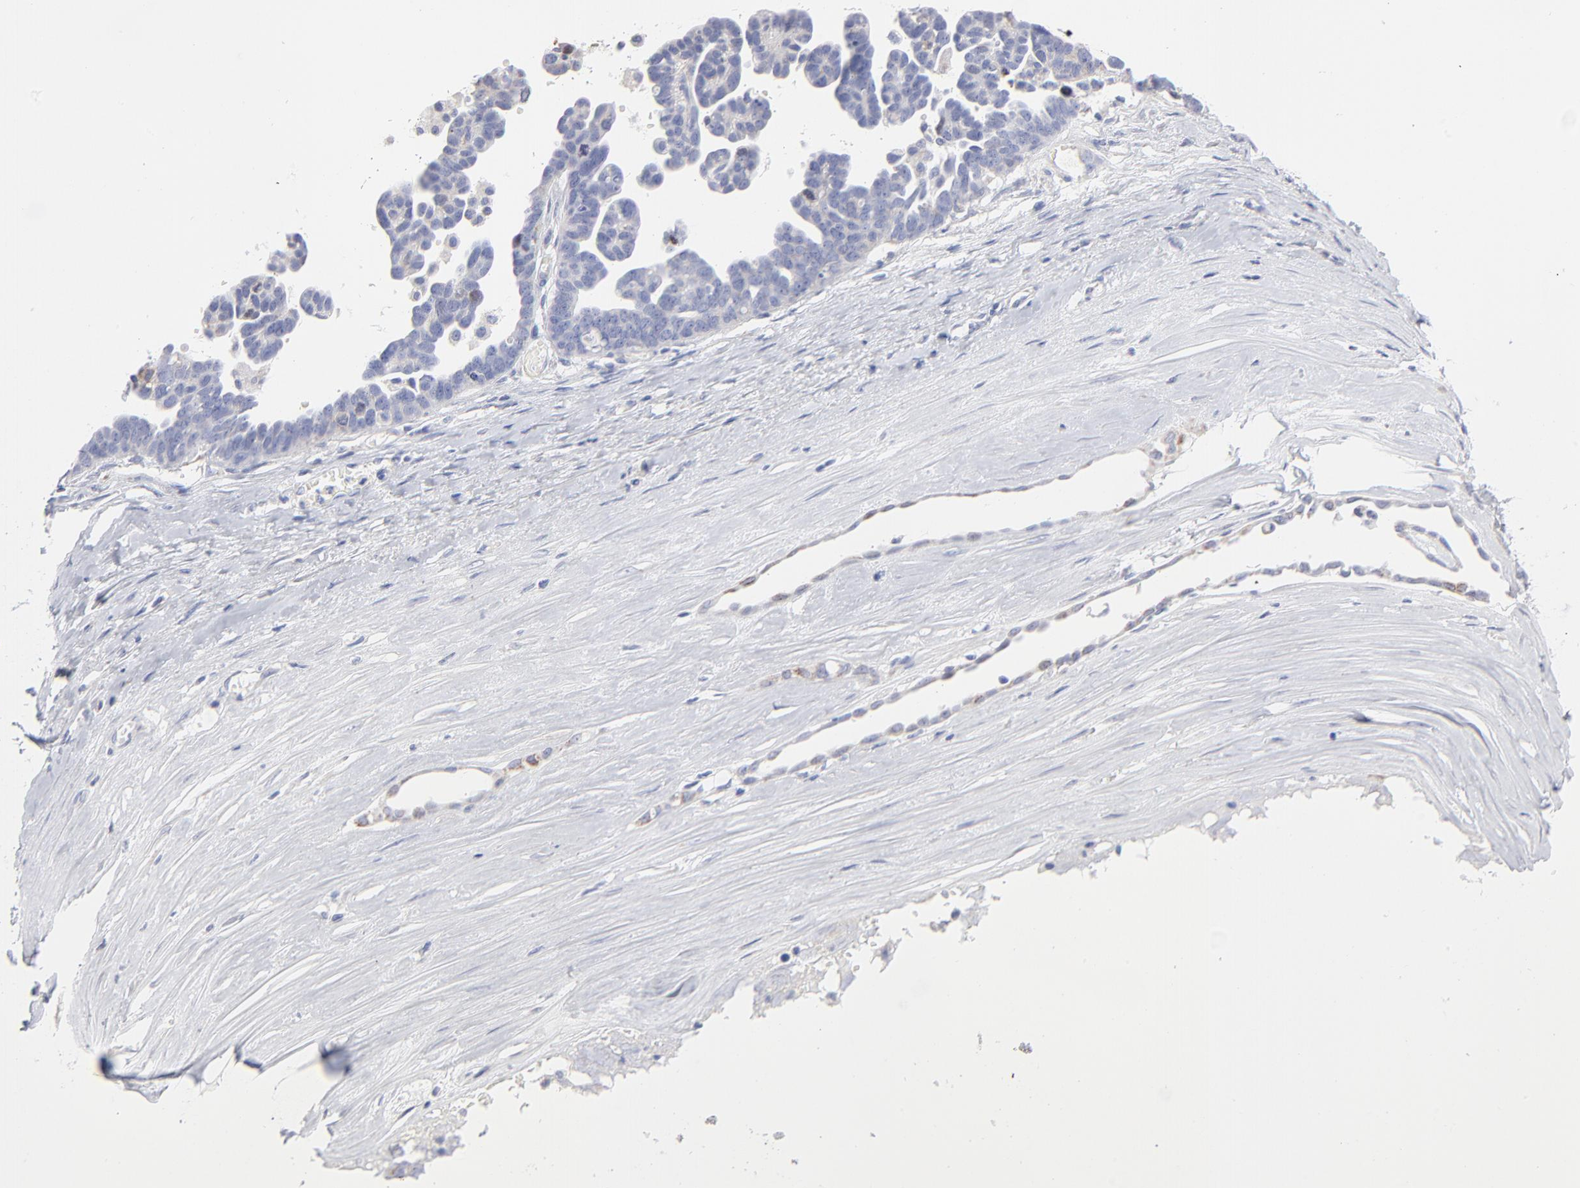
{"staining": {"intensity": "negative", "quantity": "none", "location": "none"}, "tissue": "ovarian cancer", "cell_type": "Tumor cells", "image_type": "cancer", "snomed": [{"axis": "morphology", "description": "Cystadenocarcinoma, serous, NOS"}, {"axis": "topography", "description": "Ovary"}], "caption": "Tumor cells are negative for brown protein staining in serous cystadenocarcinoma (ovarian).", "gene": "TST", "patient": {"sex": "female", "age": 54}}